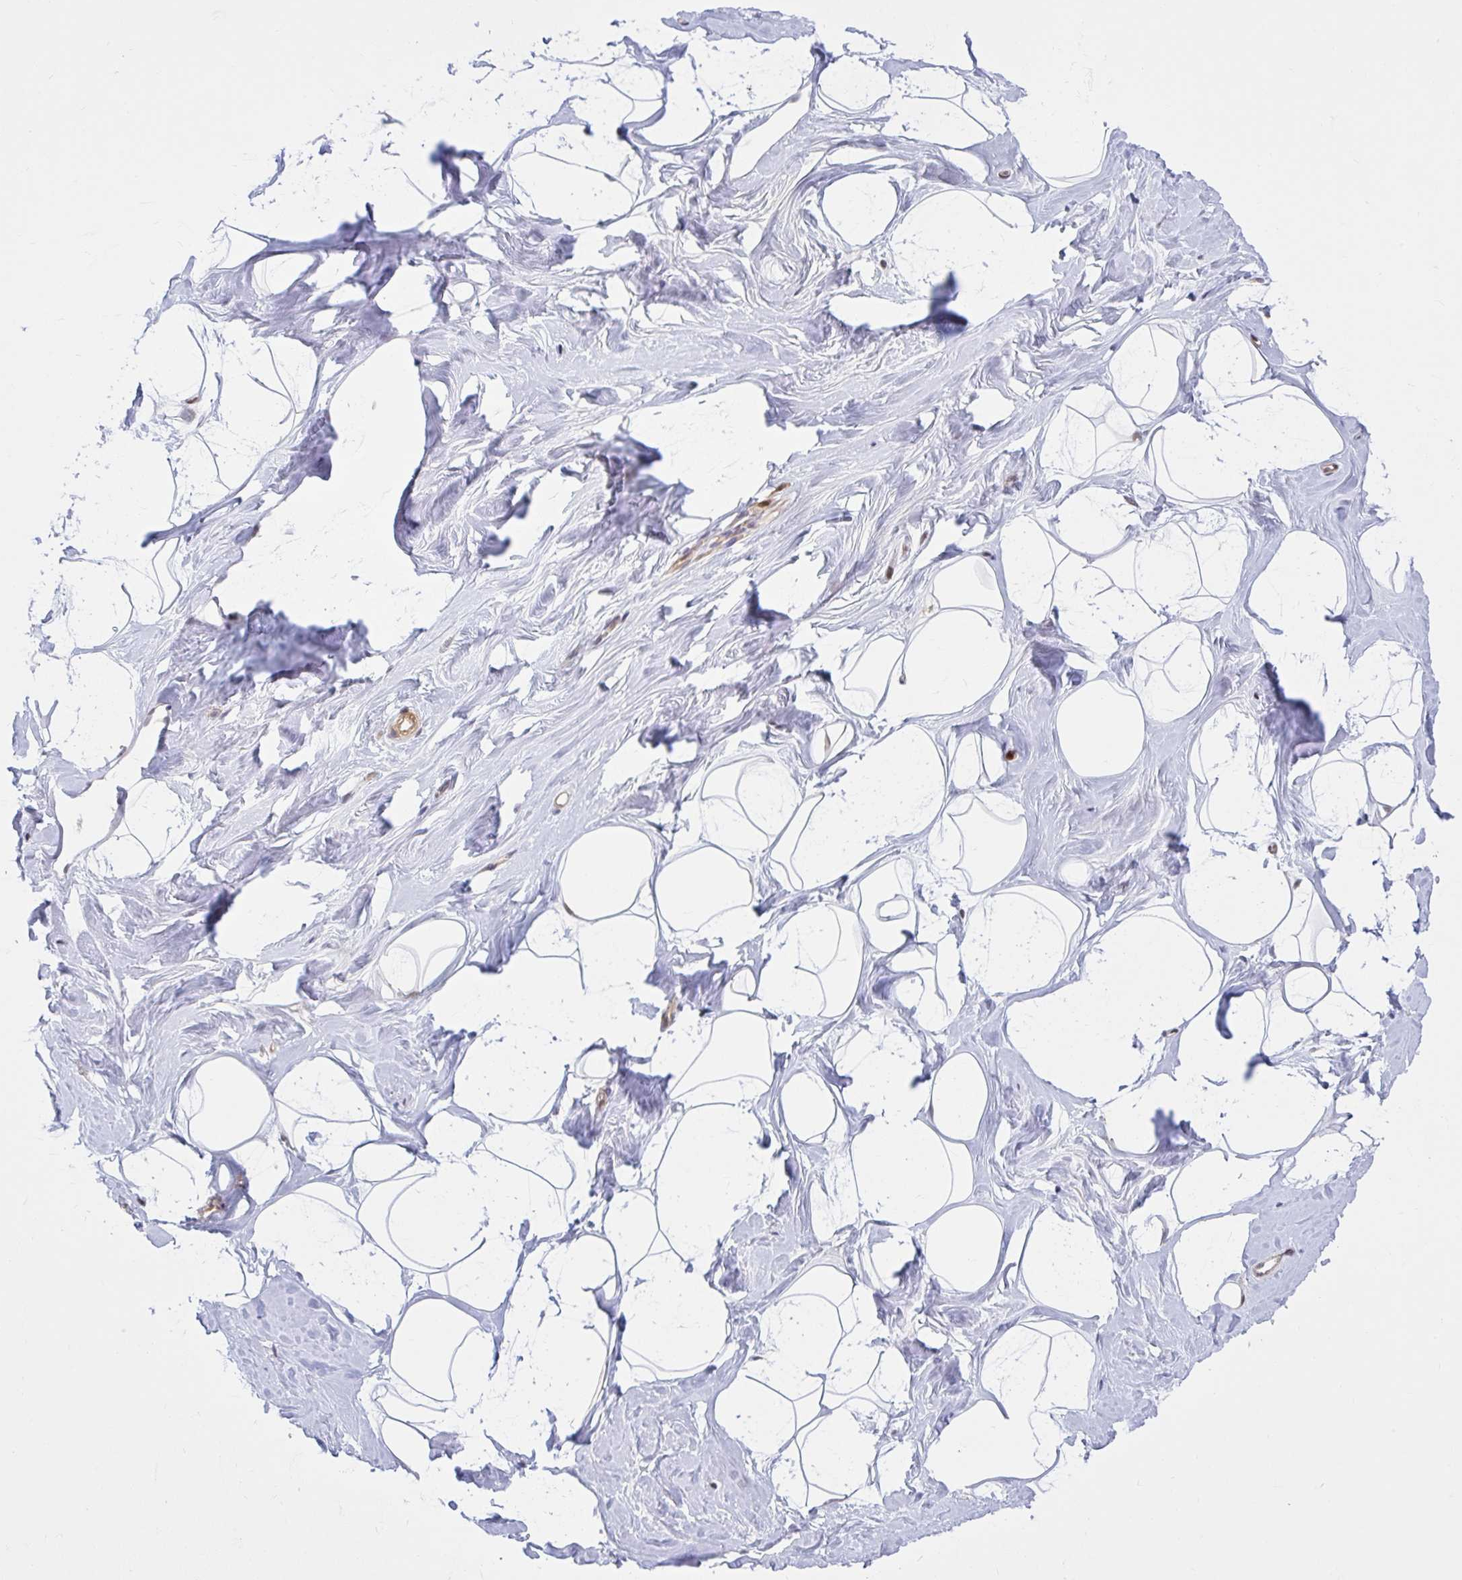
{"staining": {"intensity": "negative", "quantity": "none", "location": "none"}, "tissue": "breast", "cell_type": "Adipocytes", "image_type": "normal", "snomed": [{"axis": "morphology", "description": "Normal tissue, NOS"}, {"axis": "topography", "description": "Breast"}], "caption": "The photomicrograph shows no staining of adipocytes in benign breast.", "gene": "HMBS", "patient": {"sex": "female", "age": 32}}